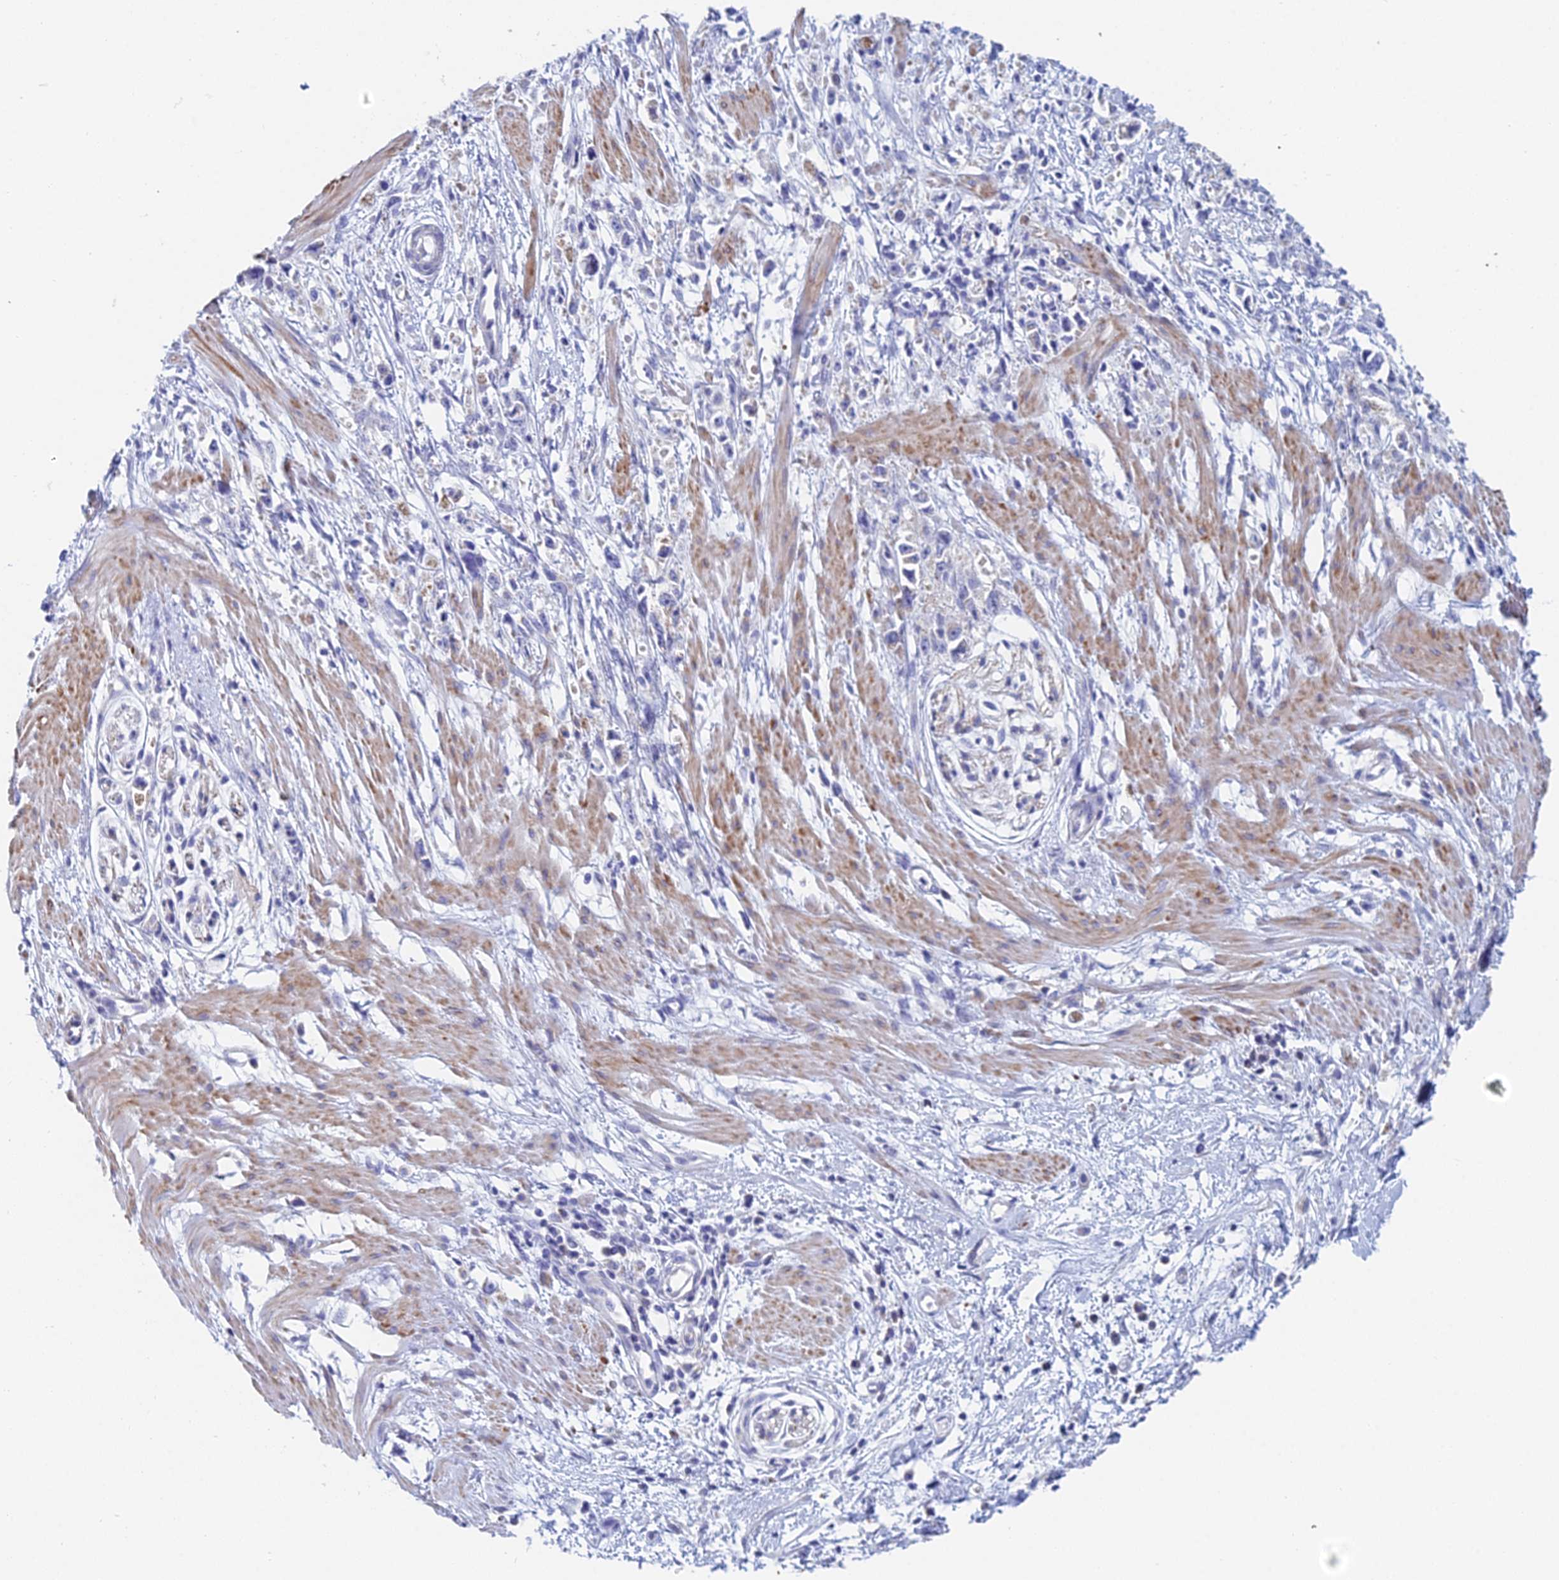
{"staining": {"intensity": "negative", "quantity": "none", "location": "none"}, "tissue": "stomach cancer", "cell_type": "Tumor cells", "image_type": "cancer", "snomed": [{"axis": "morphology", "description": "Adenocarcinoma, NOS"}, {"axis": "topography", "description": "Stomach"}], "caption": "This is an IHC image of human adenocarcinoma (stomach). There is no expression in tumor cells.", "gene": "ACSM1", "patient": {"sex": "female", "age": 59}}